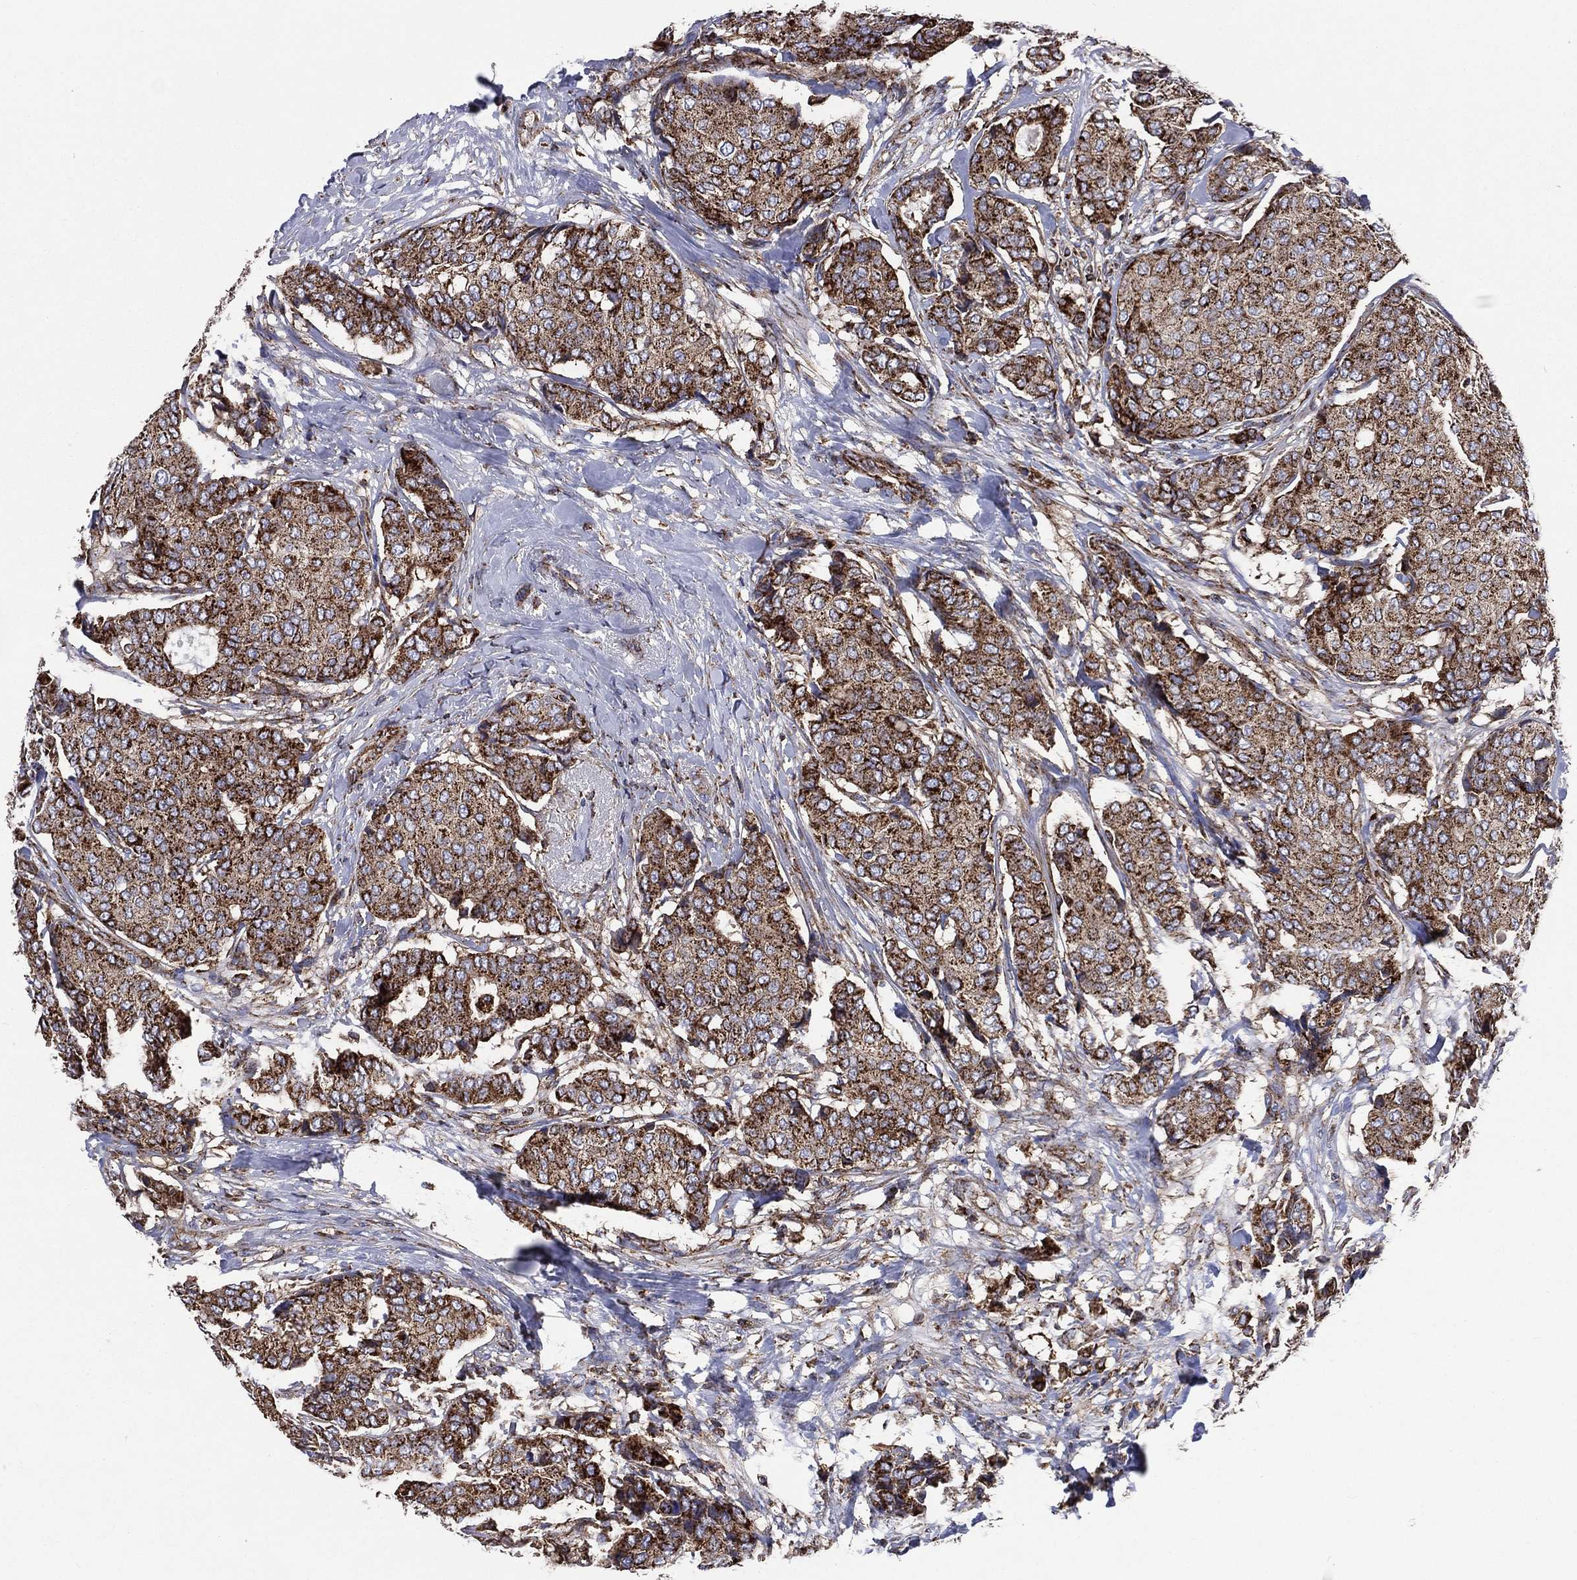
{"staining": {"intensity": "strong", "quantity": ">75%", "location": "cytoplasmic/membranous"}, "tissue": "breast cancer", "cell_type": "Tumor cells", "image_type": "cancer", "snomed": [{"axis": "morphology", "description": "Duct carcinoma"}, {"axis": "topography", "description": "Breast"}], "caption": "Immunohistochemistry (IHC) of human breast infiltrating ductal carcinoma exhibits high levels of strong cytoplasmic/membranous positivity in approximately >75% of tumor cells.", "gene": "ANKRD37", "patient": {"sex": "female", "age": 75}}